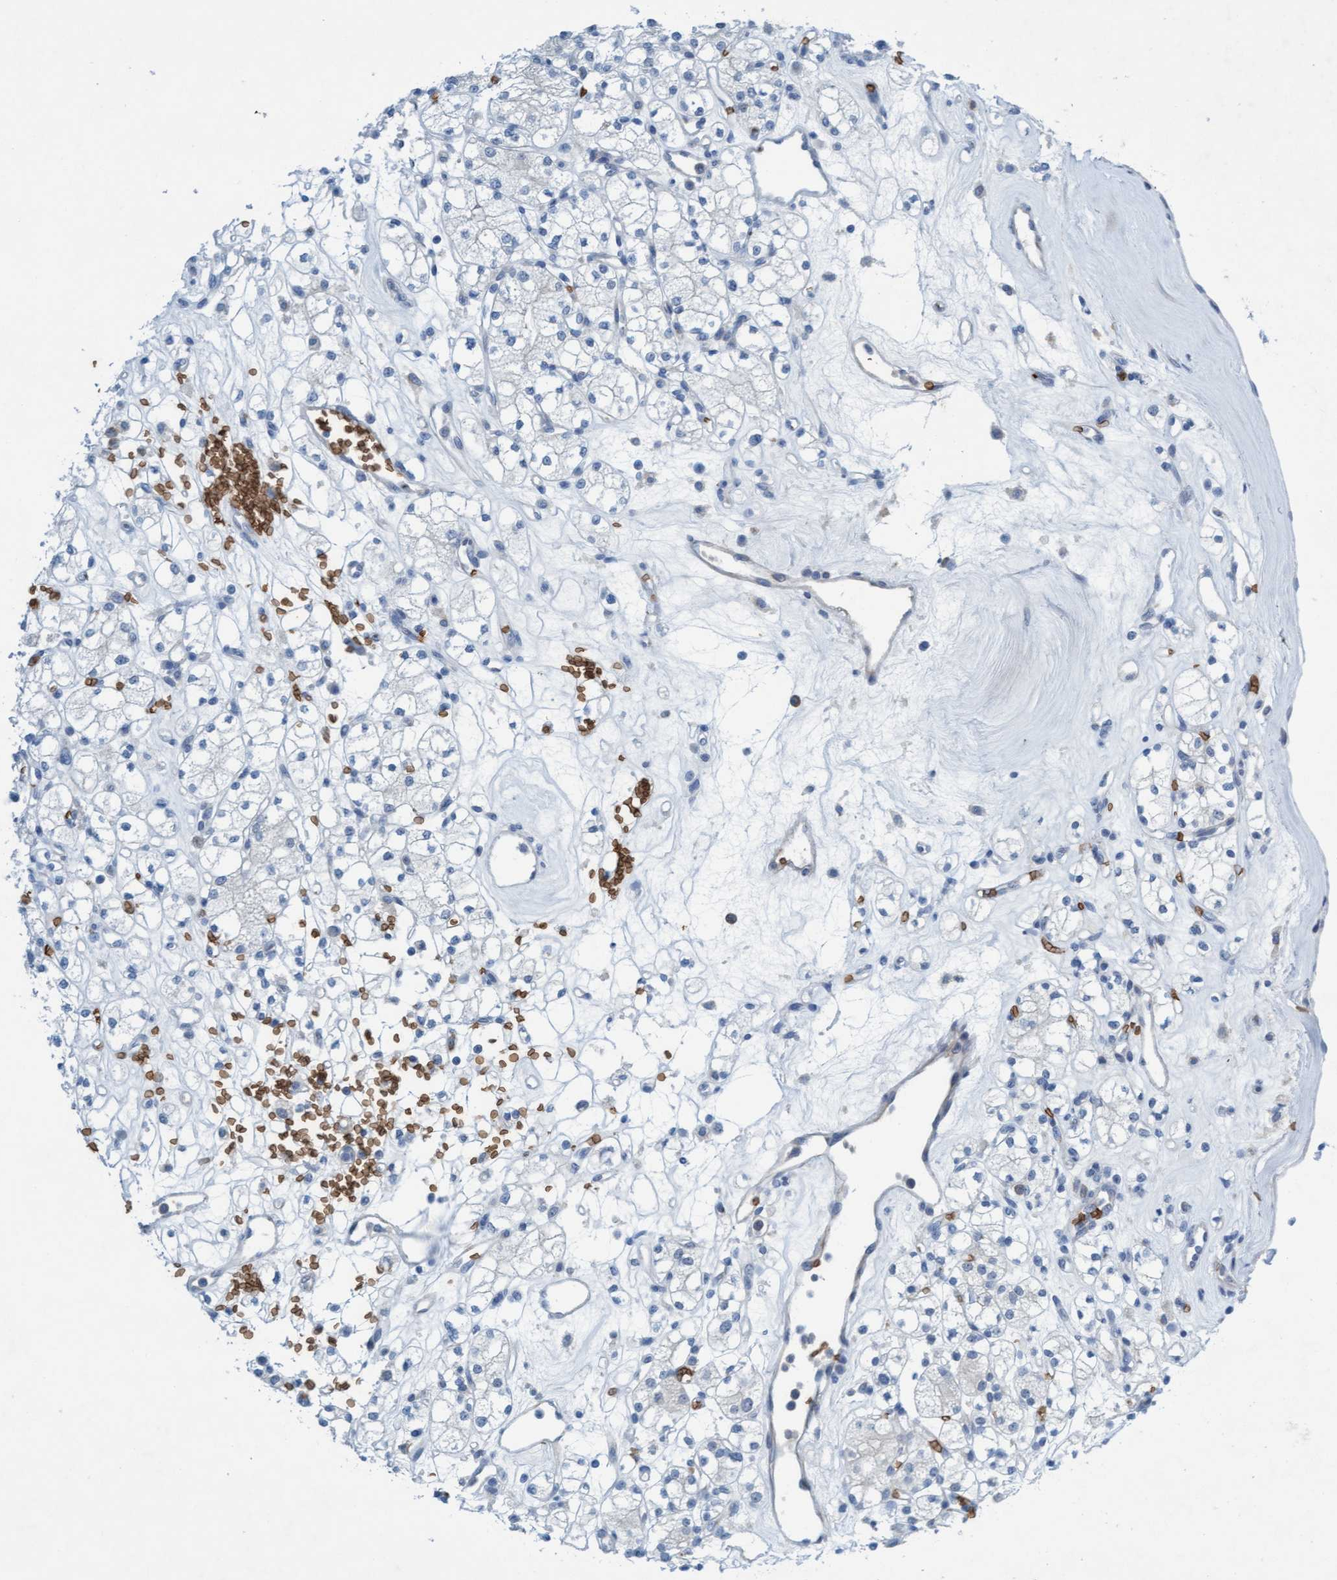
{"staining": {"intensity": "negative", "quantity": "none", "location": "none"}, "tissue": "renal cancer", "cell_type": "Tumor cells", "image_type": "cancer", "snomed": [{"axis": "morphology", "description": "Adenocarcinoma, NOS"}, {"axis": "topography", "description": "Kidney"}], "caption": "Human renal cancer (adenocarcinoma) stained for a protein using IHC reveals no expression in tumor cells.", "gene": "SPEM2", "patient": {"sex": "male", "age": 77}}